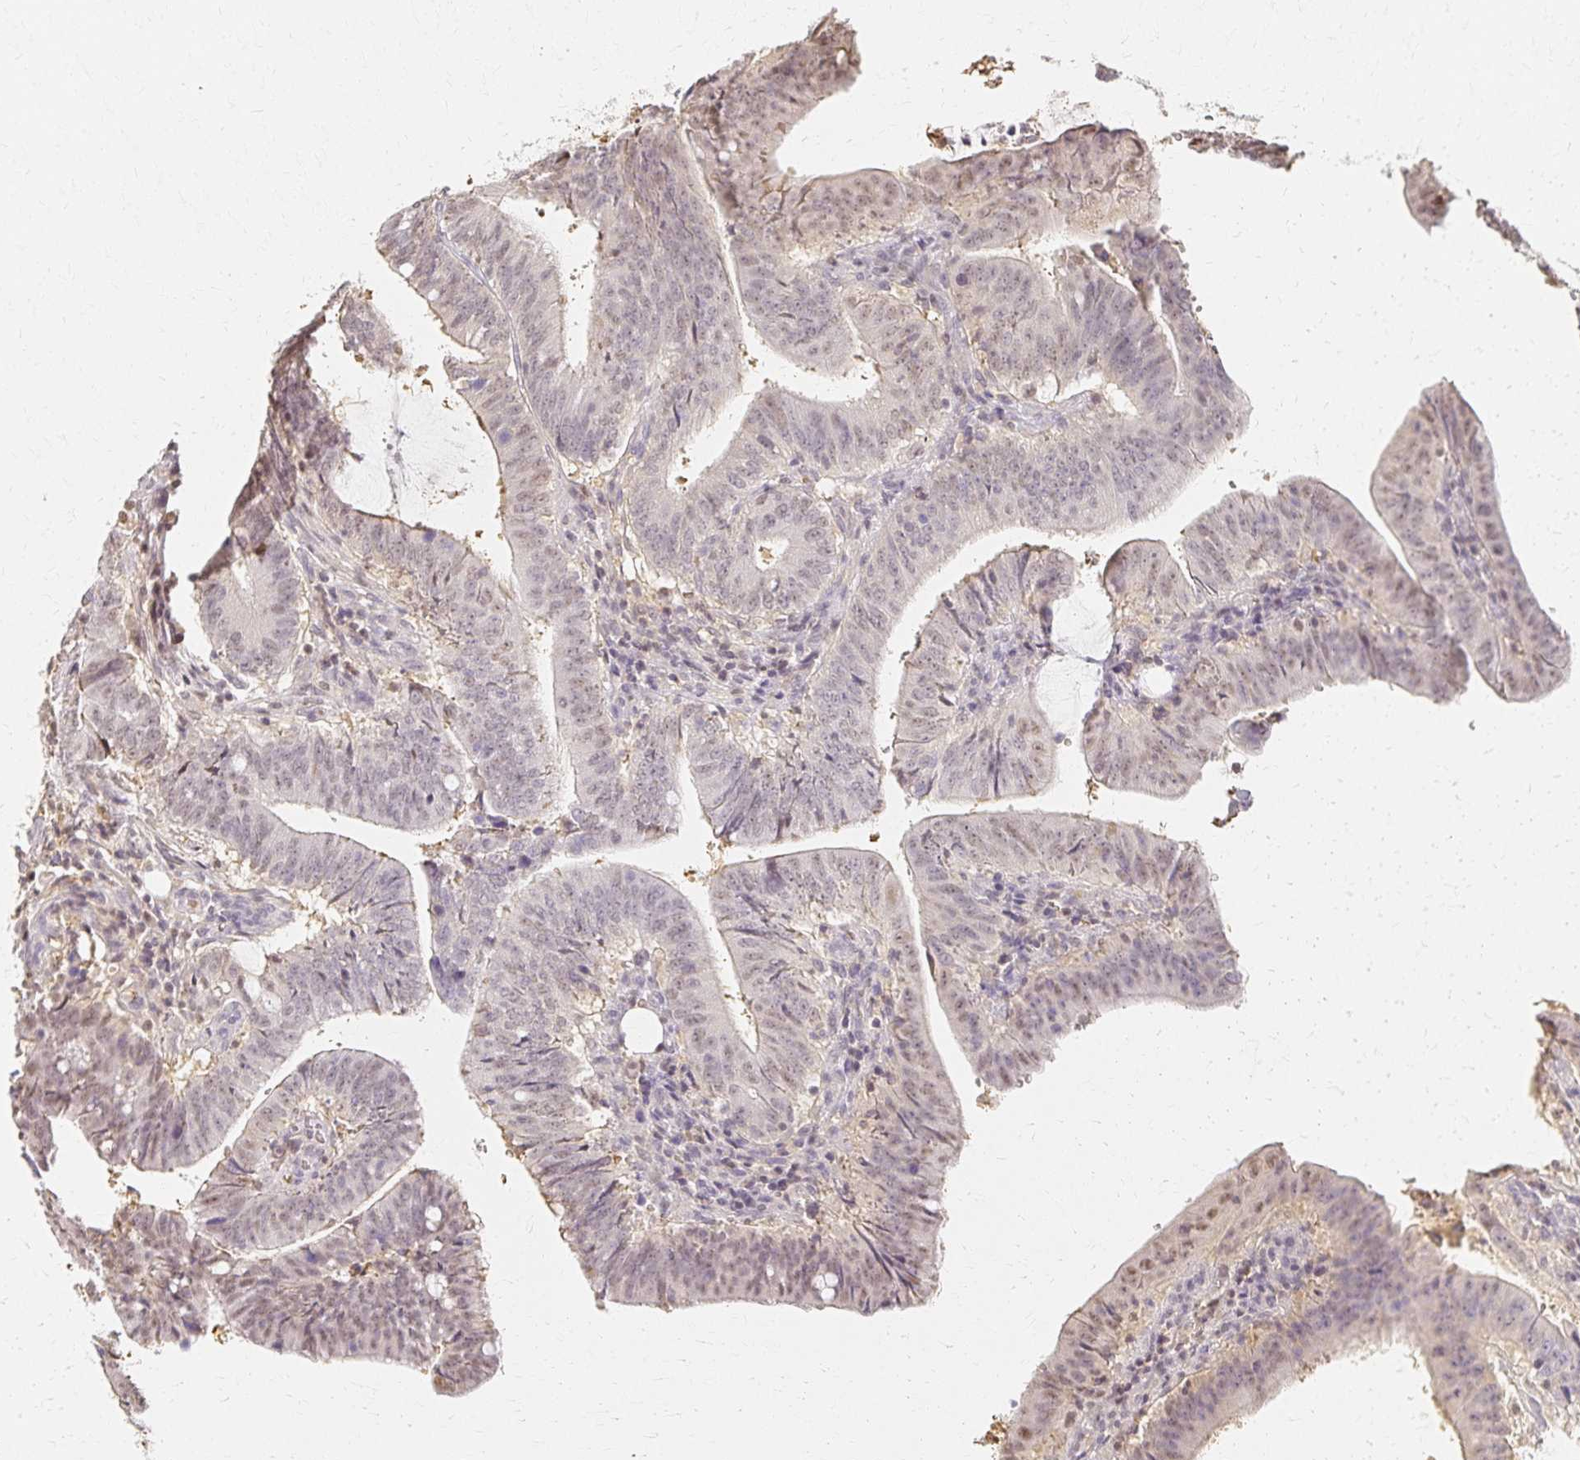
{"staining": {"intensity": "weak", "quantity": "25%-75%", "location": "nuclear"}, "tissue": "colorectal cancer", "cell_type": "Tumor cells", "image_type": "cancer", "snomed": [{"axis": "morphology", "description": "Adenocarcinoma, NOS"}, {"axis": "topography", "description": "Colon"}], "caption": "About 25%-75% of tumor cells in human colorectal cancer (adenocarcinoma) exhibit weak nuclear protein staining as visualized by brown immunohistochemical staining.", "gene": "AZGP1", "patient": {"sex": "female", "age": 43}}